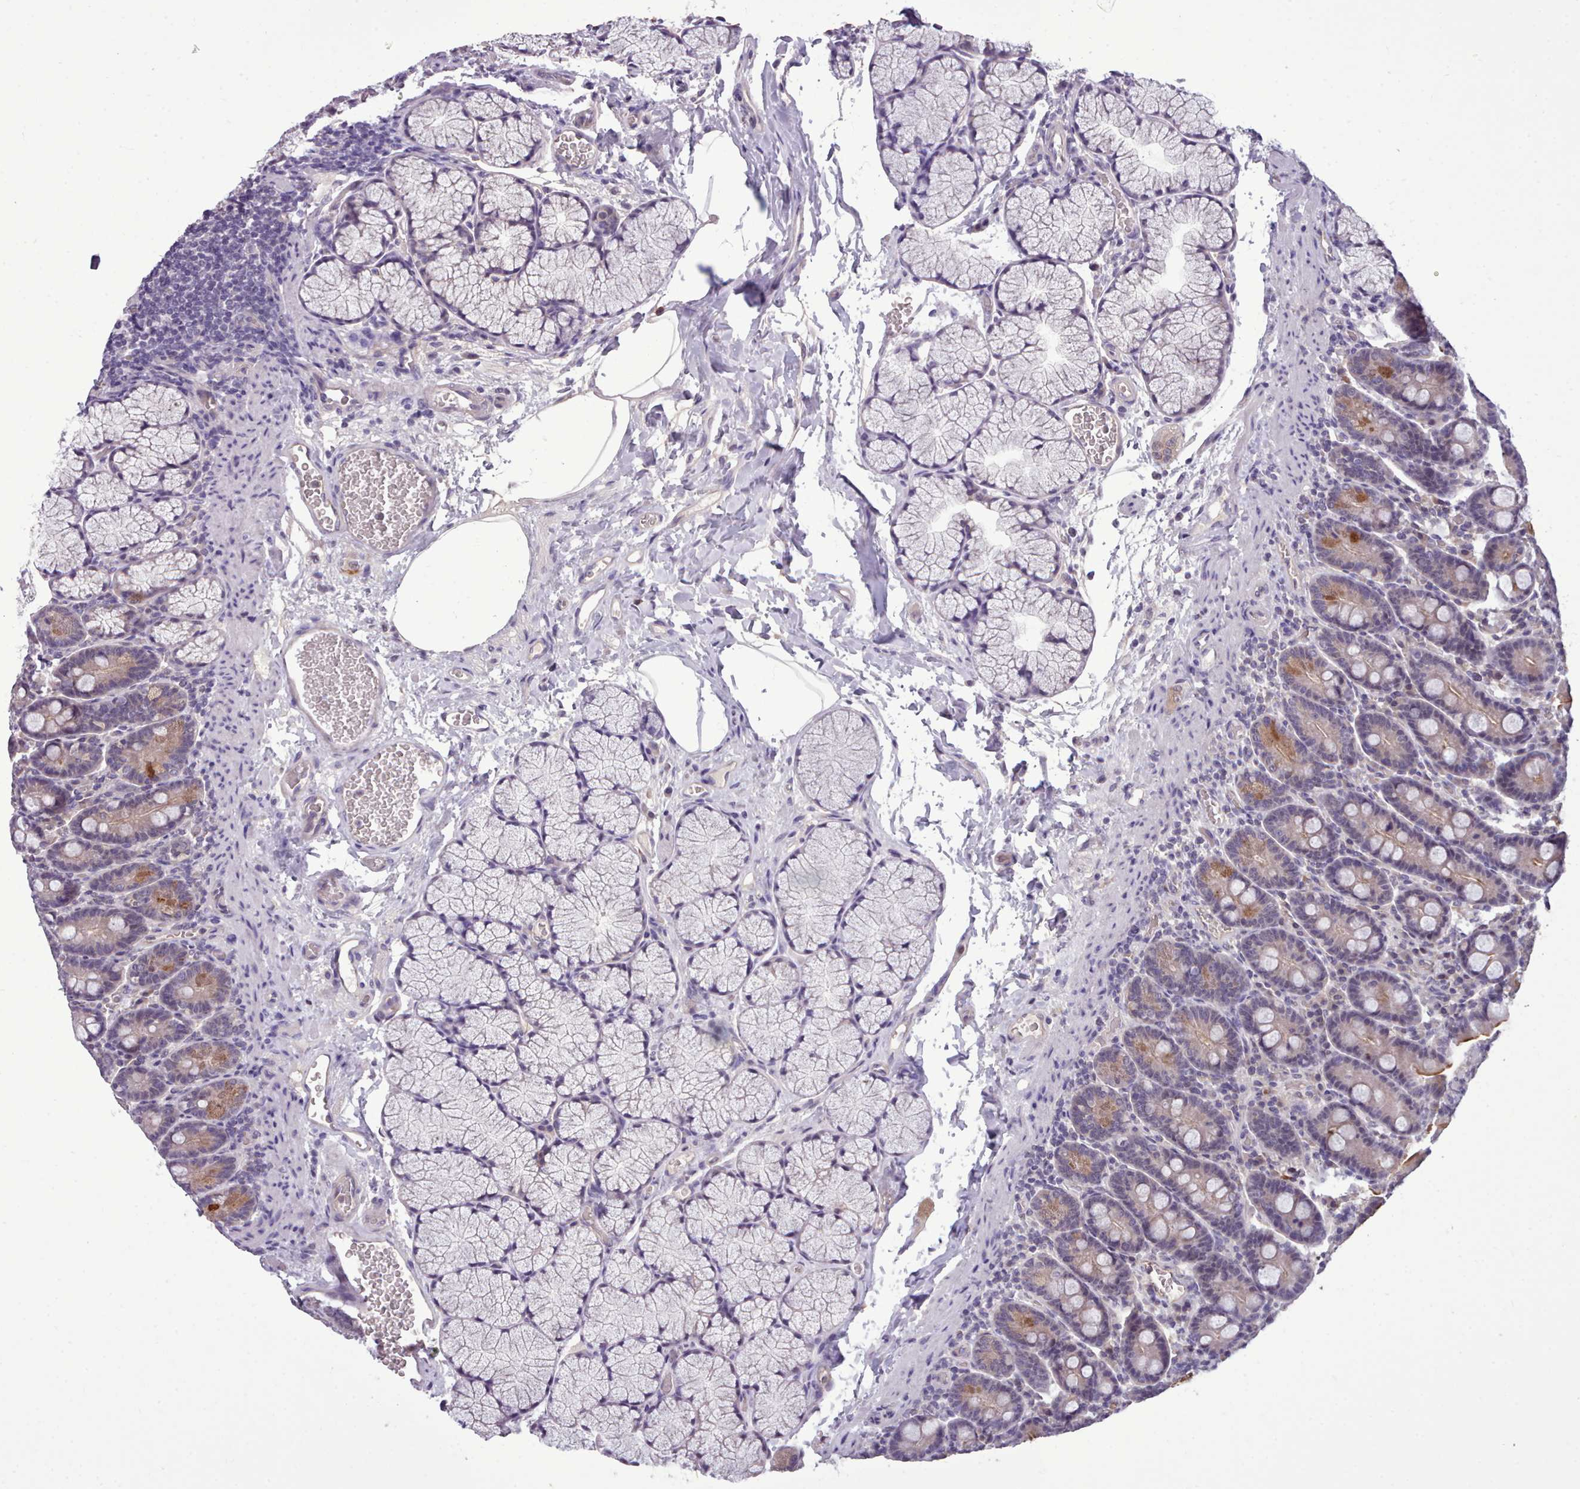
{"staining": {"intensity": "moderate", "quantity": "<25%", "location": "cytoplasmic/membranous"}, "tissue": "duodenum", "cell_type": "Glandular cells", "image_type": "normal", "snomed": [{"axis": "morphology", "description": "Normal tissue, NOS"}, {"axis": "topography", "description": "Duodenum"}], "caption": "Glandular cells exhibit low levels of moderate cytoplasmic/membranous staining in about <25% of cells in unremarkable duodenum.", "gene": "KCTD16", "patient": {"sex": "male", "age": 35}}